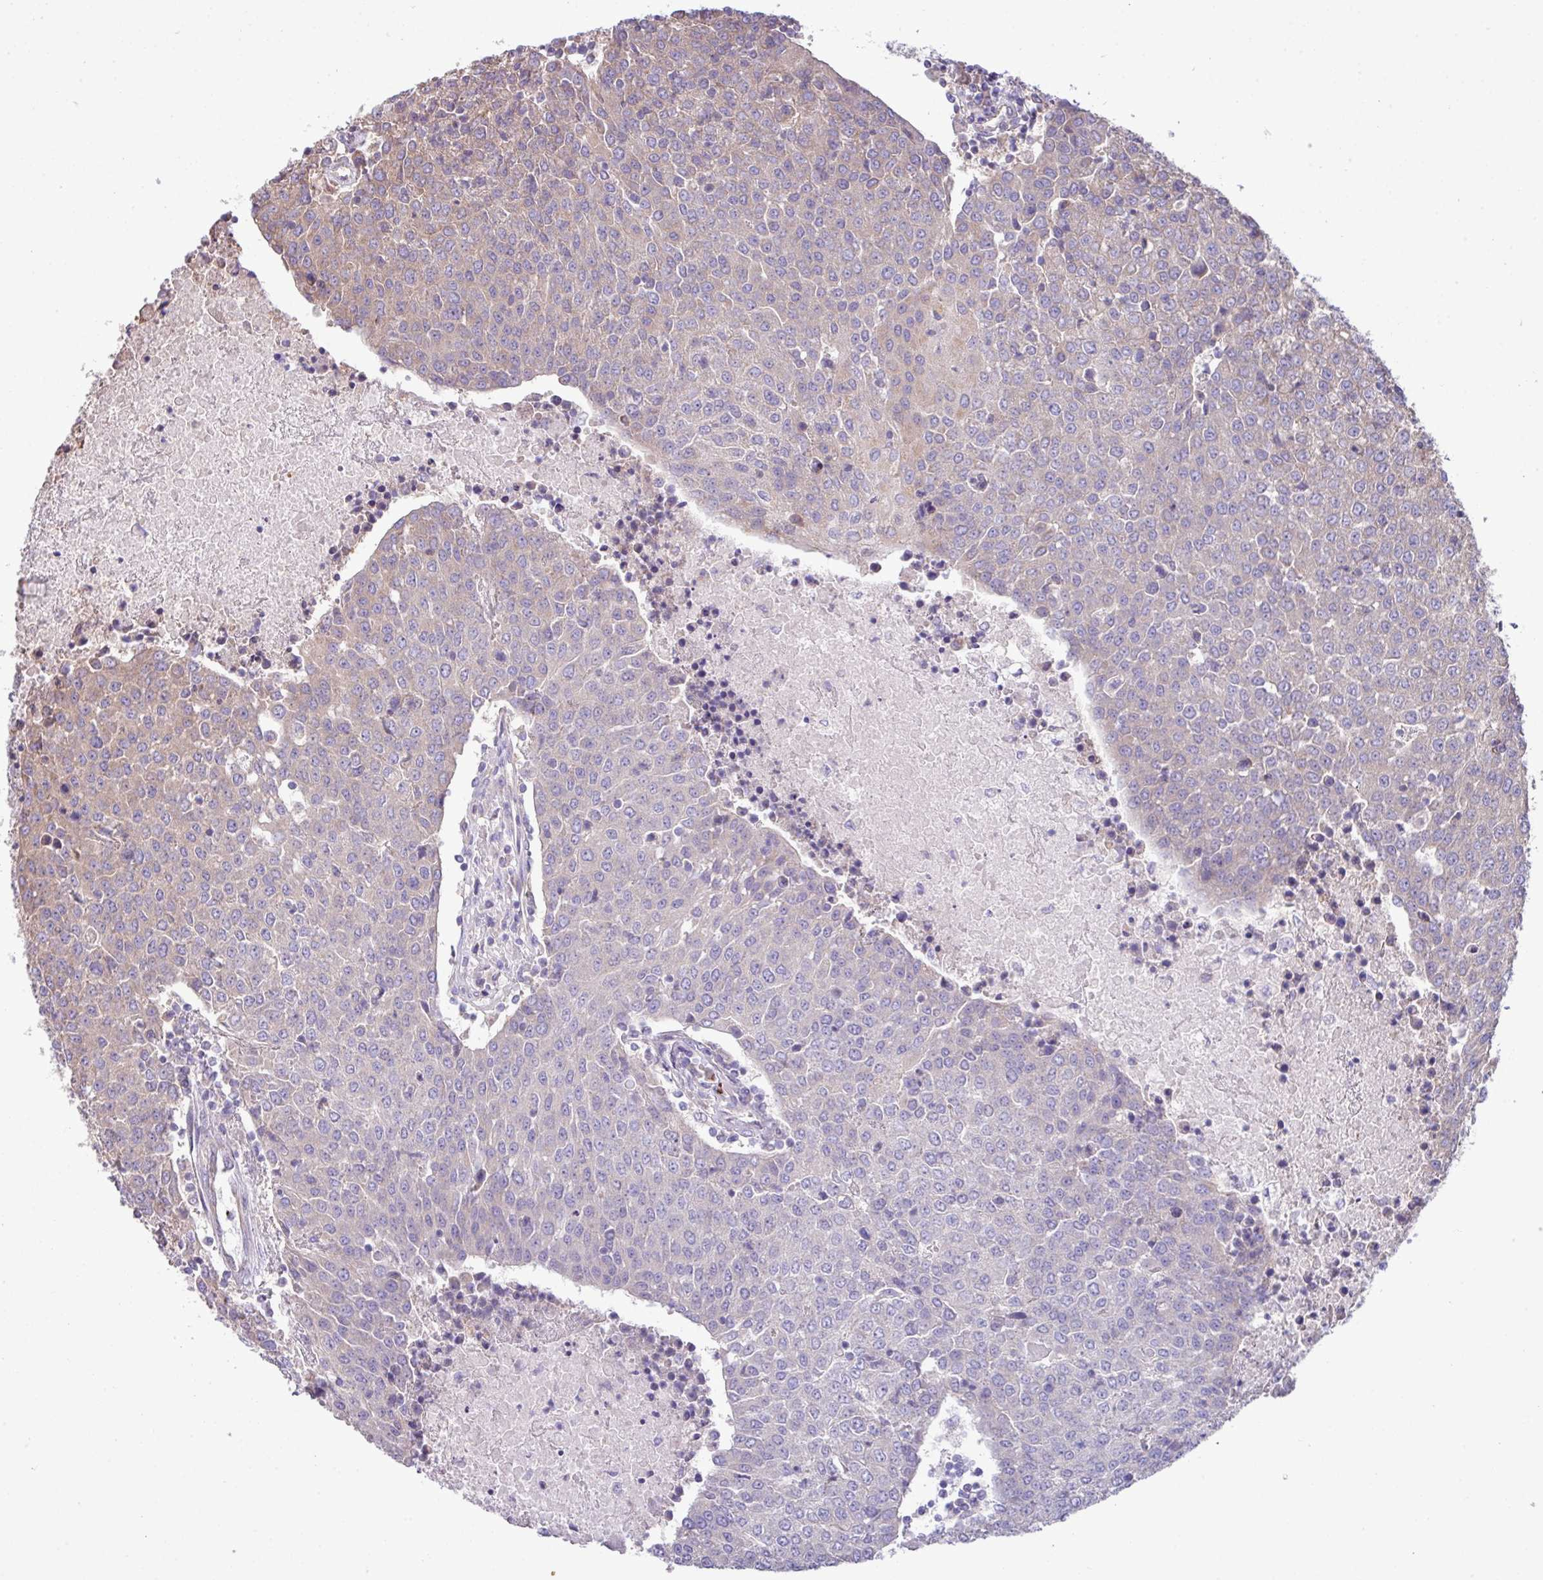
{"staining": {"intensity": "weak", "quantity": "25%-75%", "location": "cytoplasmic/membranous"}, "tissue": "urothelial cancer", "cell_type": "Tumor cells", "image_type": "cancer", "snomed": [{"axis": "morphology", "description": "Urothelial carcinoma, High grade"}, {"axis": "topography", "description": "Urinary bladder"}], "caption": "IHC histopathology image of urothelial cancer stained for a protein (brown), which shows low levels of weak cytoplasmic/membranous positivity in approximately 25%-75% of tumor cells.", "gene": "PPM1J", "patient": {"sex": "female", "age": 85}}